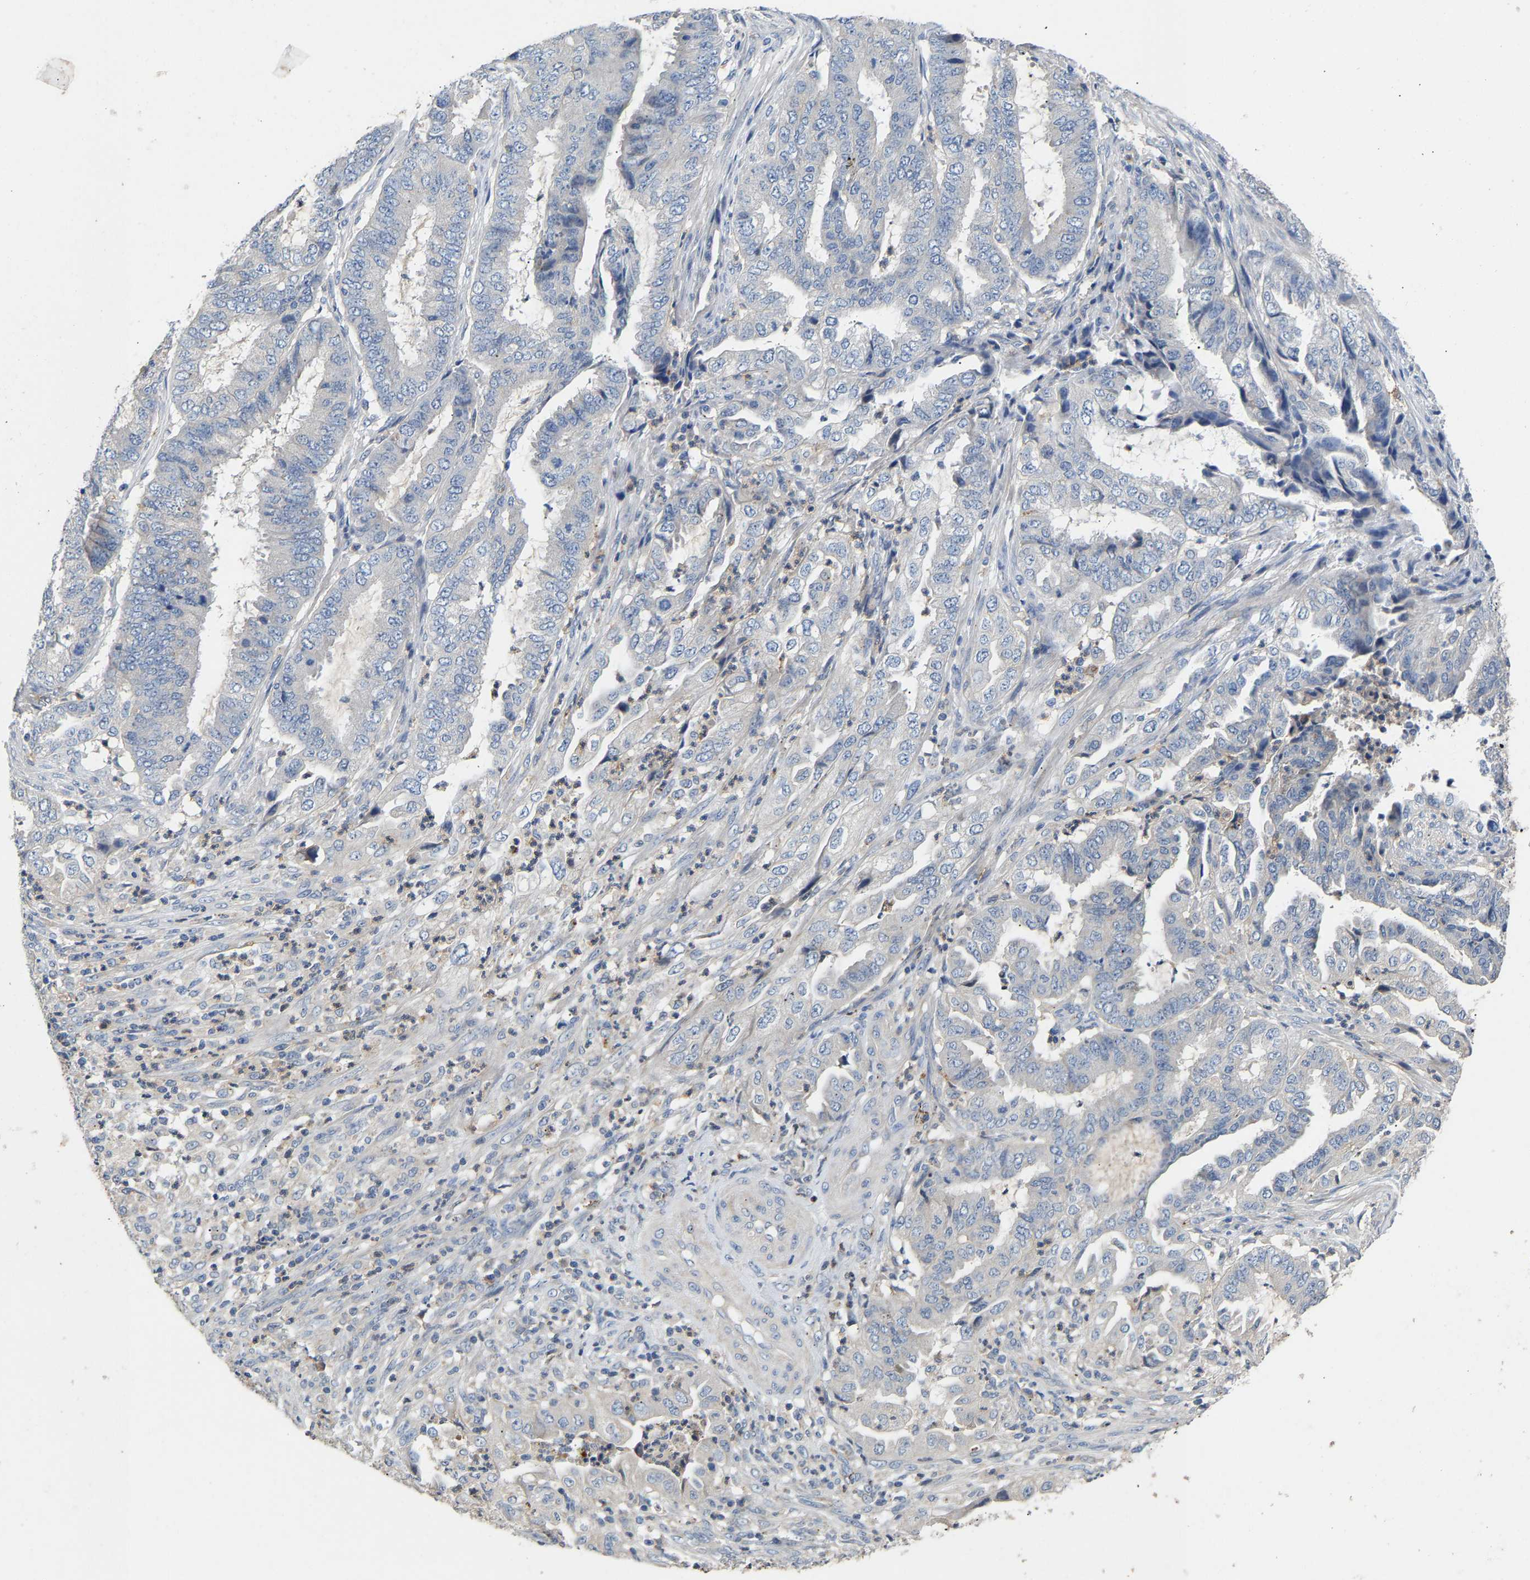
{"staining": {"intensity": "negative", "quantity": "none", "location": "none"}, "tissue": "endometrial cancer", "cell_type": "Tumor cells", "image_type": "cancer", "snomed": [{"axis": "morphology", "description": "Adenocarcinoma, NOS"}, {"axis": "topography", "description": "Endometrium"}], "caption": "An immunohistochemistry micrograph of endometrial cancer is shown. There is no staining in tumor cells of endometrial cancer. (Brightfield microscopy of DAB (3,3'-diaminobenzidine) immunohistochemistry at high magnification).", "gene": "CCDC171", "patient": {"sex": "female", "age": 51}}